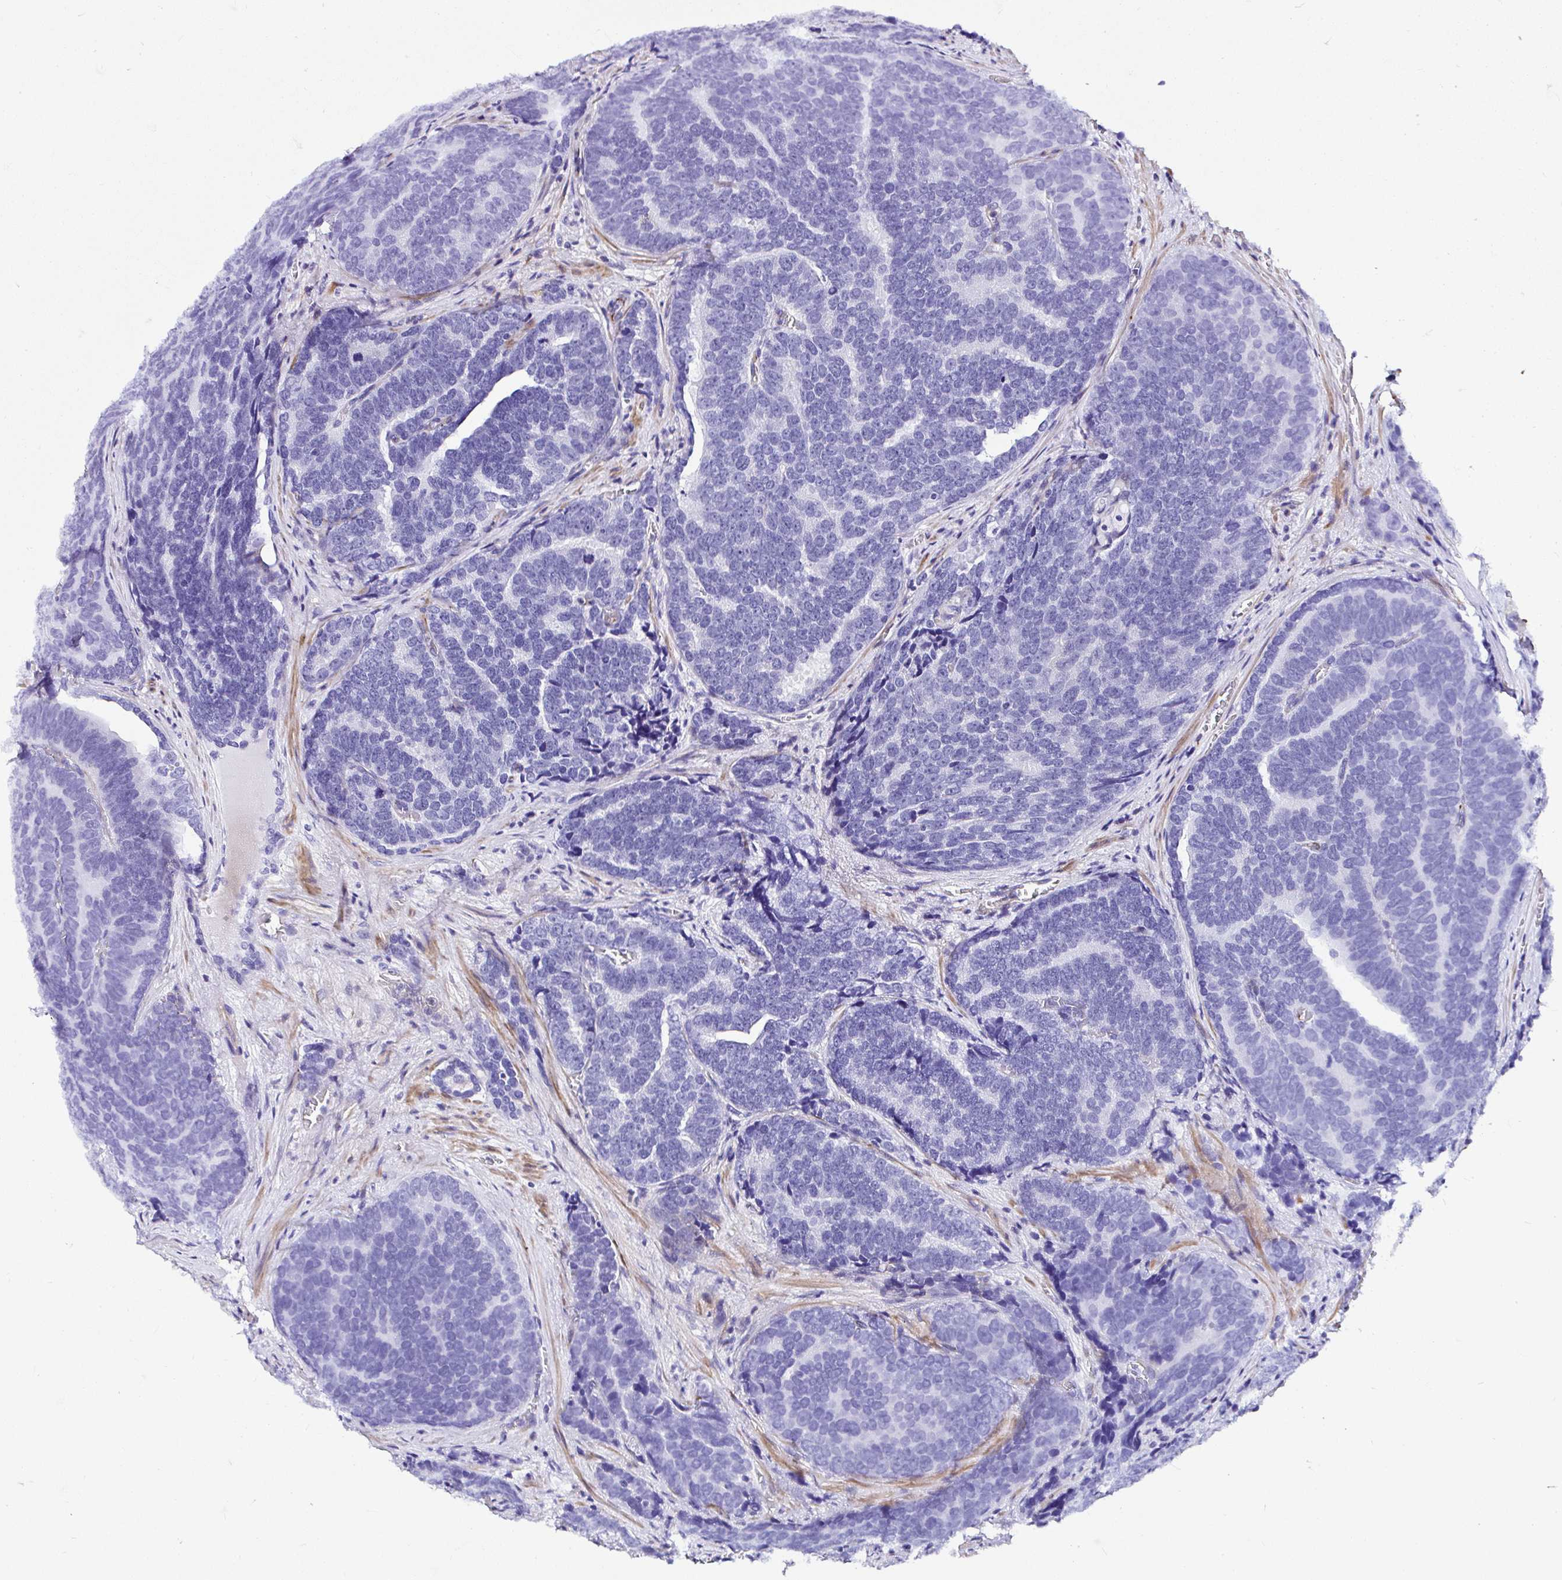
{"staining": {"intensity": "negative", "quantity": "none", "location": "none"}, "tissue": "prostate cancer", "cell_type": "Tumor cells", "image_type": "cancer", "snomed": [{"axis": "morphology", "description": "Adenocarcinoma, Low grade"}, {"axis": "topography", "description": "Prostate"}], "caption": "A high-resolution histopathology image shows immunohistochemistry staining of prostate cancer, which displays no significant positivity in tumor cells.", "gene": "DEPDC5", "patient": {"sex": "male", "age": 62}}